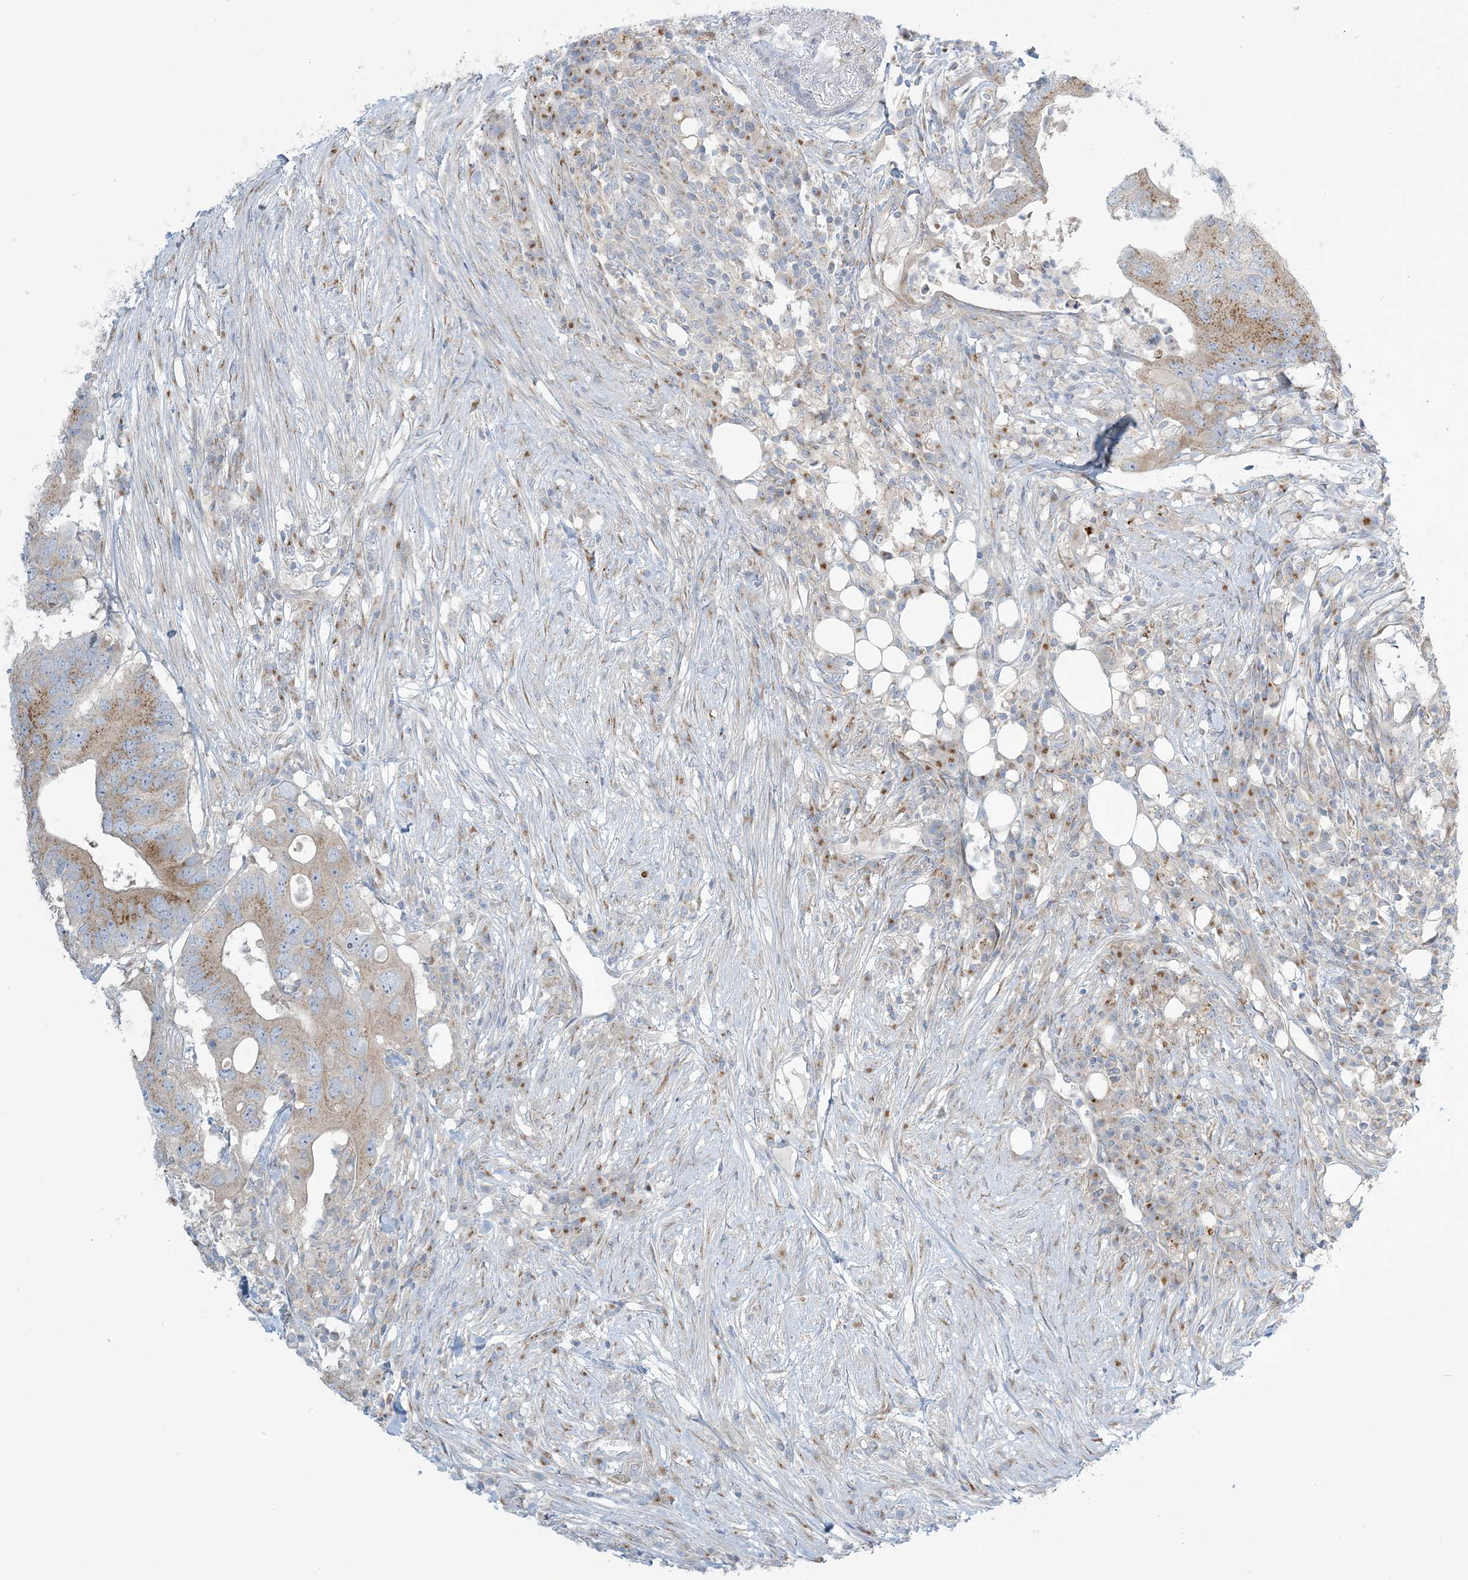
{"staining": {"intensity": "moderate", "quantity": ">75%", "location": "cytoplasmic/membranous"}, "tissue": "colorectal cancer", "cell_type": "Tumor cells", "image_type": "cancer", "snomed": [{"axis": "morphology", "description": "Adenocarcinoma, NOS"}, {"axis": "topography", "description": "Colon"}], "caption": "Colorectal cancer (adenocarcinoma) stained for a protein (brown) displays moderate cytoplasmic/membranous positive positivity in approximately >75% of tumor cells.", "gene": "AFTPH", "patient": {"sex": "male", "age": 71}}